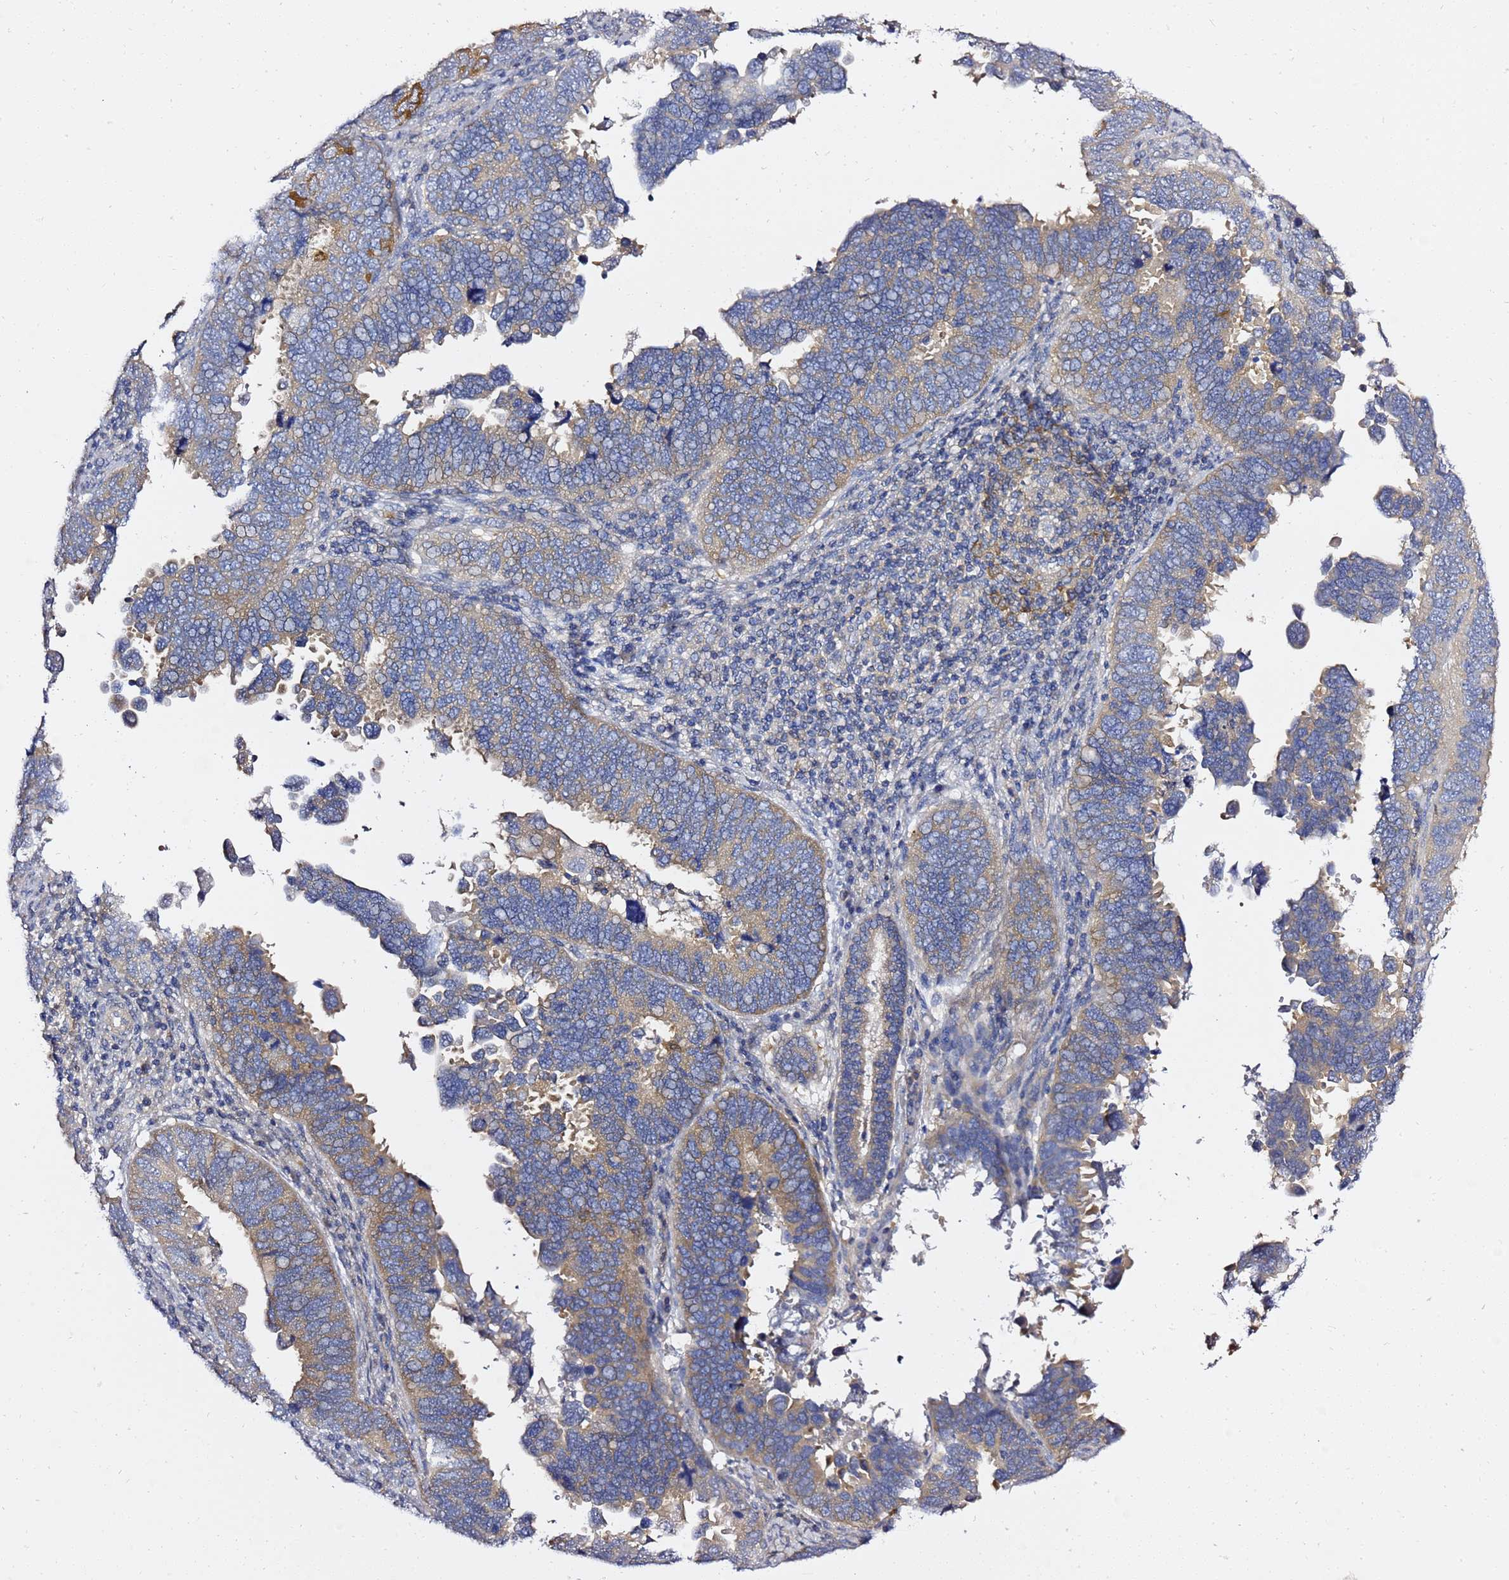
{"staining": {"intensity": "moderate", "quantity": "25%-75%", "location": "cytoplasmic/membranous"}, "tissue": "endometrial cancer", "cell_type": "Tumor cells", "image_type": "cancer", "snomed": [{"axis": "morphology", "description": "Adenocarcinoma, NOS"}, {"axis": "topography", "description": "Endometrium"}], "caption": "The histopathology image shows staining of endometrial cancer, revealing moderate cytoplasmic/membranous protein expression (brown color) within tumor cells.", "gene": "LENG1", "patient": {"sex": "female", "age": 79}}